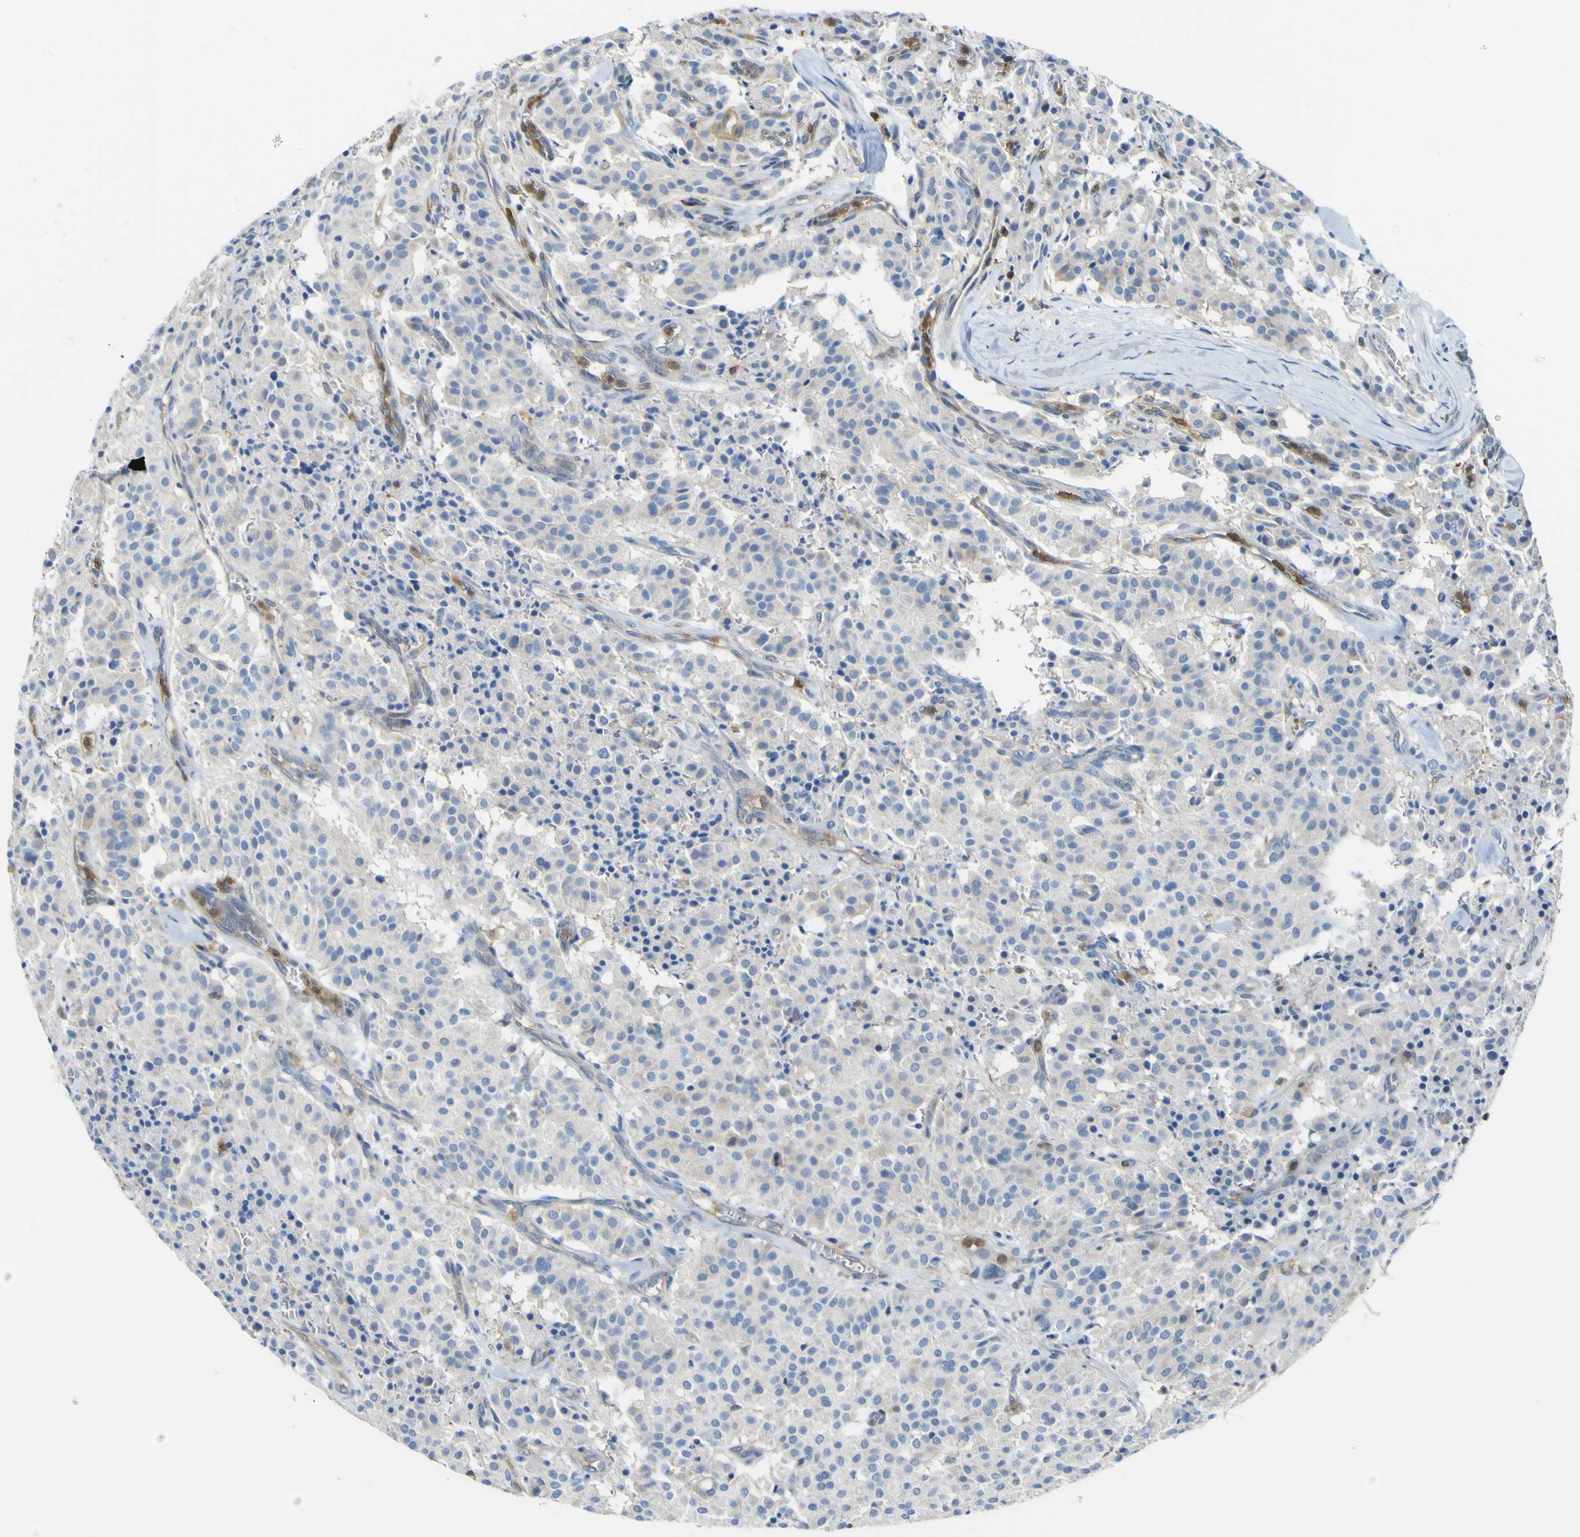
{"staining": {"intensity": "negative", "quantity": "none", "location": "none"}, "tissue": "carcinoid", "cell_type": "Tumor cells", "image_type": "cancer", "snomed": [{"axis": "morphology", "description": "Carcinoid, malignant, NOS"}, {"axis": "topography", "description": "Lung"}], "caption": "Image shows no protein positivity in tumor cells of carcinoid tissue.", "gene": "ABHD3", "patient": {"sex": "male", "age": 30}}